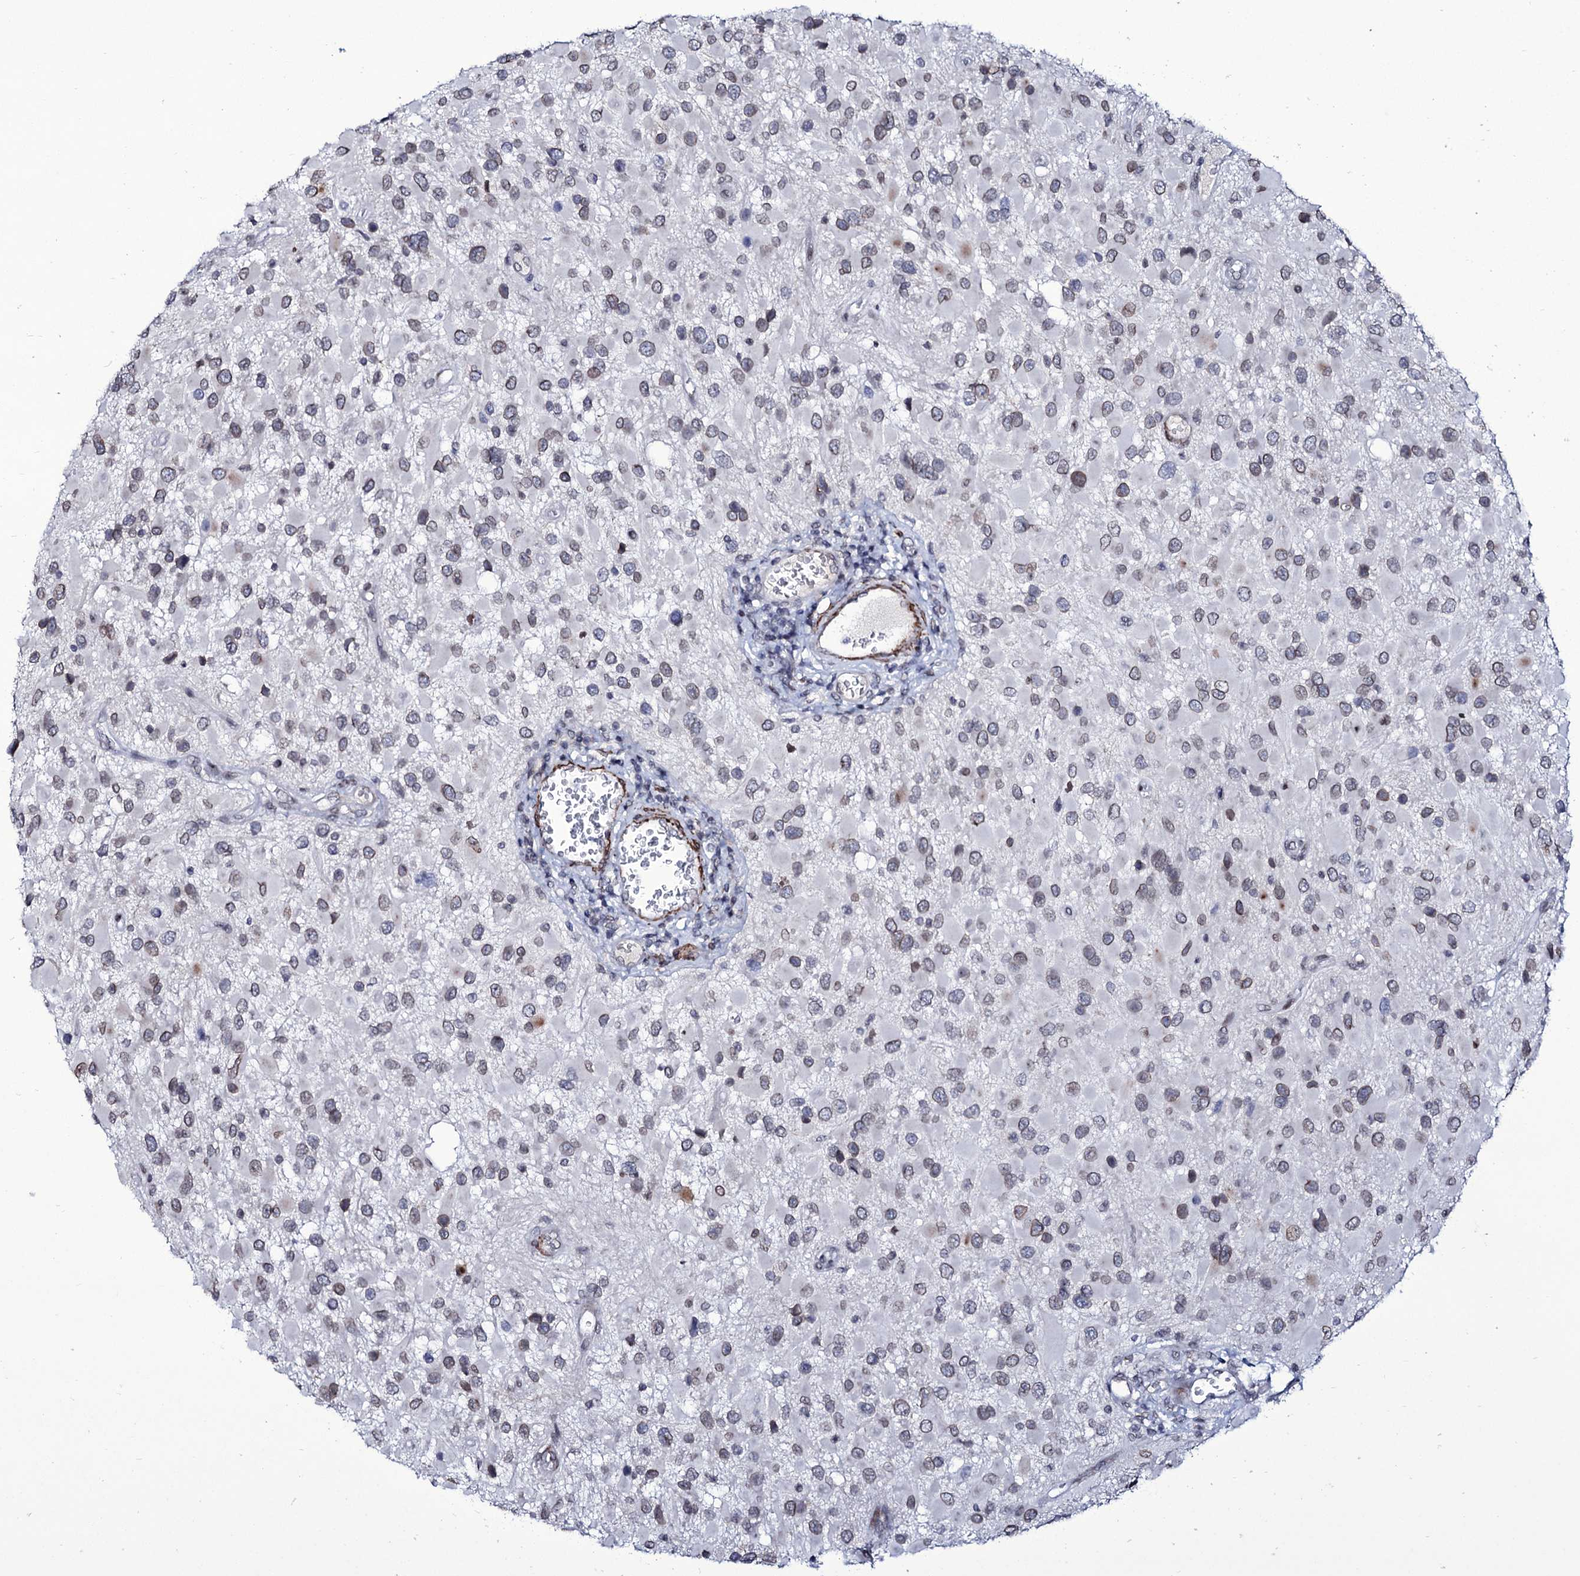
{"staining": {"intensity": "negative", "quantity": "none", "location": "none"}, "tissue": "glioma", "cell_type": "Tumor cells", "image_type": "cancer", "snomed": [{"axis": "morphology", "description": "Glioma, malignant, High grade"}, {"axis": "topography", "description": "Brain"}], "caption": "DAB (3,3'-diaminobenzidine) immunohistochemical staining of malignant glioma (high-grade) shows no significant positivity in tumor cells. (Brightfield microscopy of DAB immunohistochemistry at high magnification).", "gene": "ZC3H12C", "patient": {"sex": "male", "age": 53}}